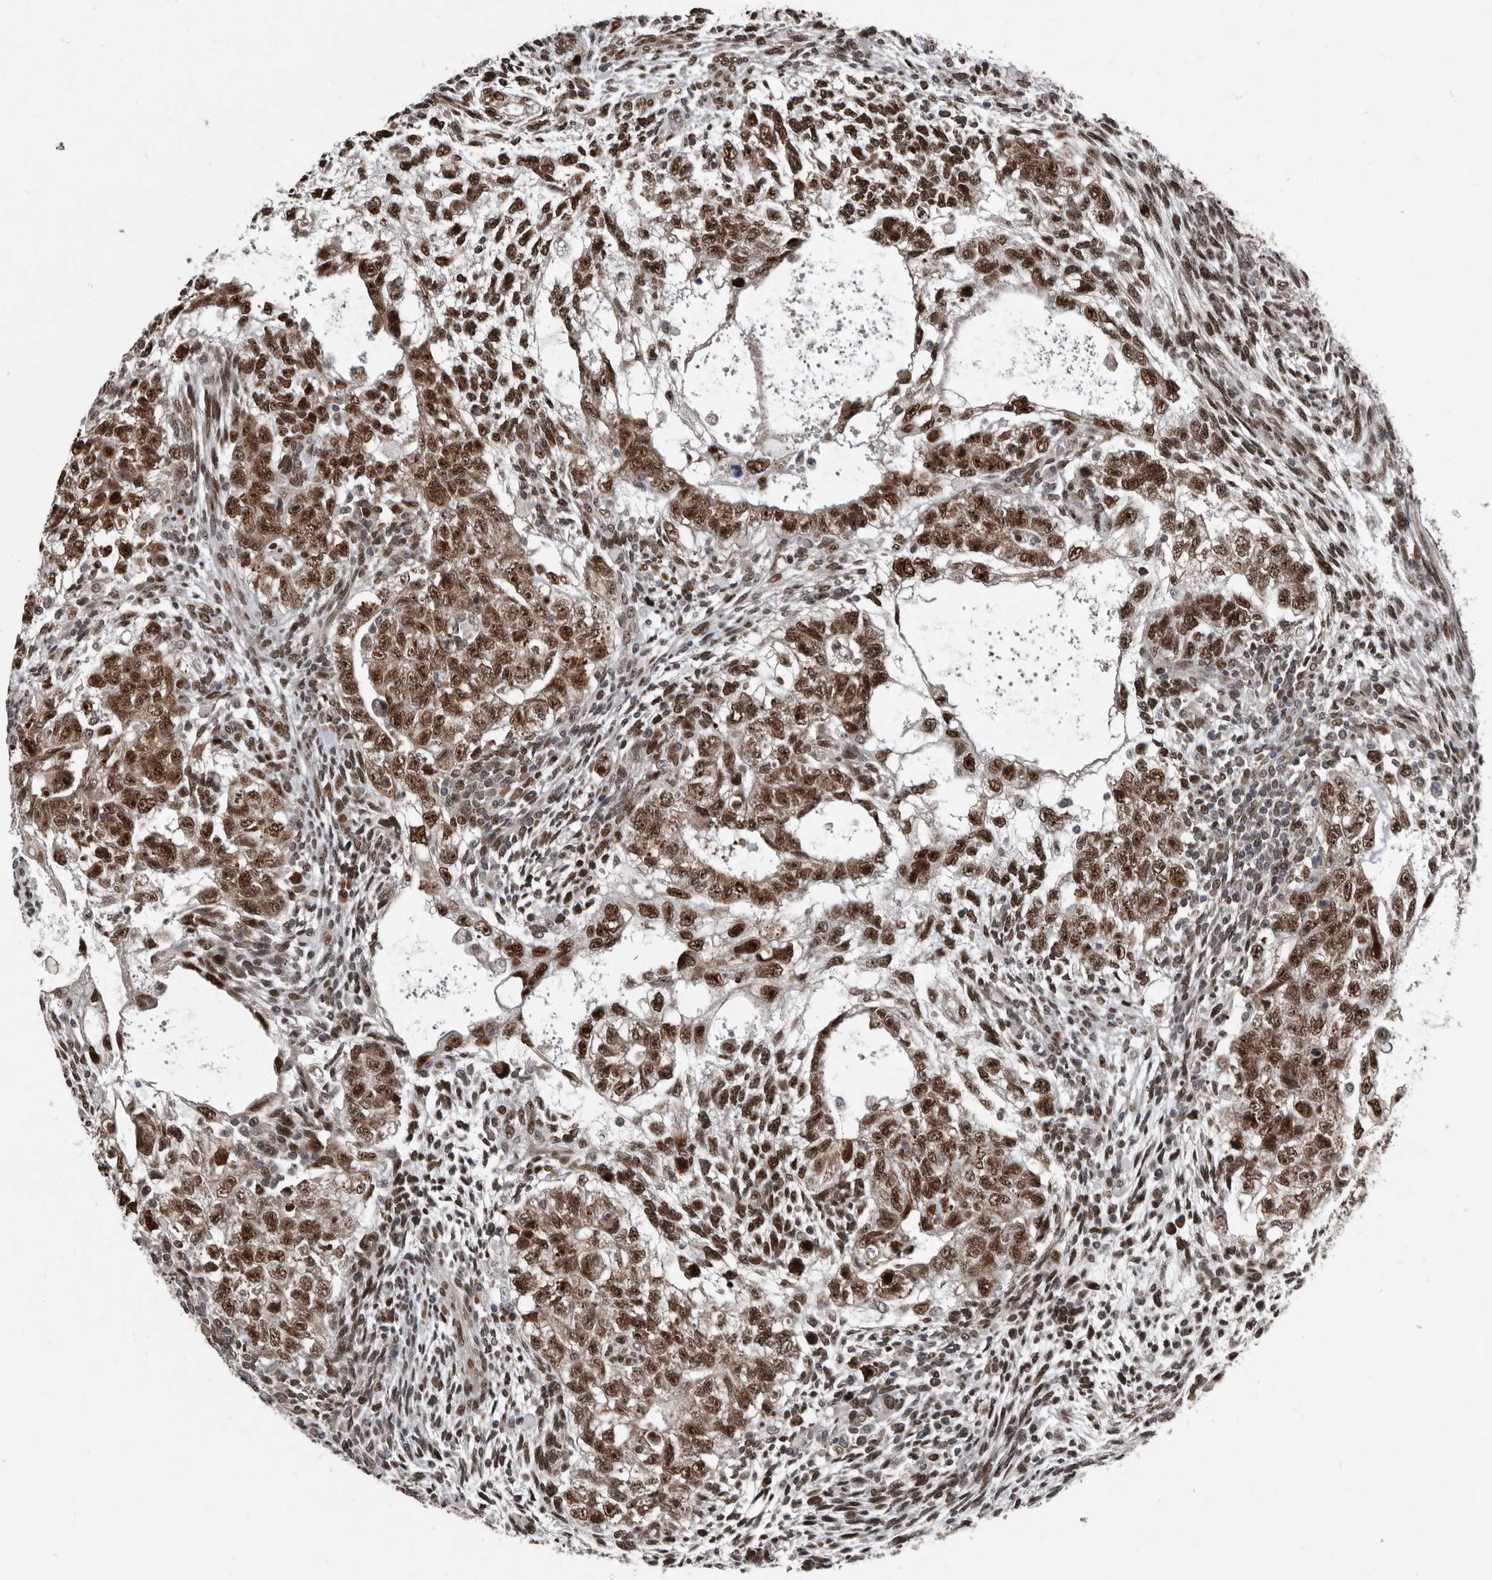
{"staining": {"intensity": "strong", "quantity": ">75%", "location": "nuclear"}, "tissue": "testis cancer", "cell_type": "Tumor cells", "image_type": "cancer", "snomed": [{"axis": "morphology", "description": "Carcinoma, Embryonal, NOS"}, {"axis": "topography", "description": "Testis"}], "caption": "A brown stain highlights strong nuclear positivity of a protein in human testis embryonal carcinoma tumor cells.", "gene": "CHD1L", "patient": {"sex": "male", "age": 37}}